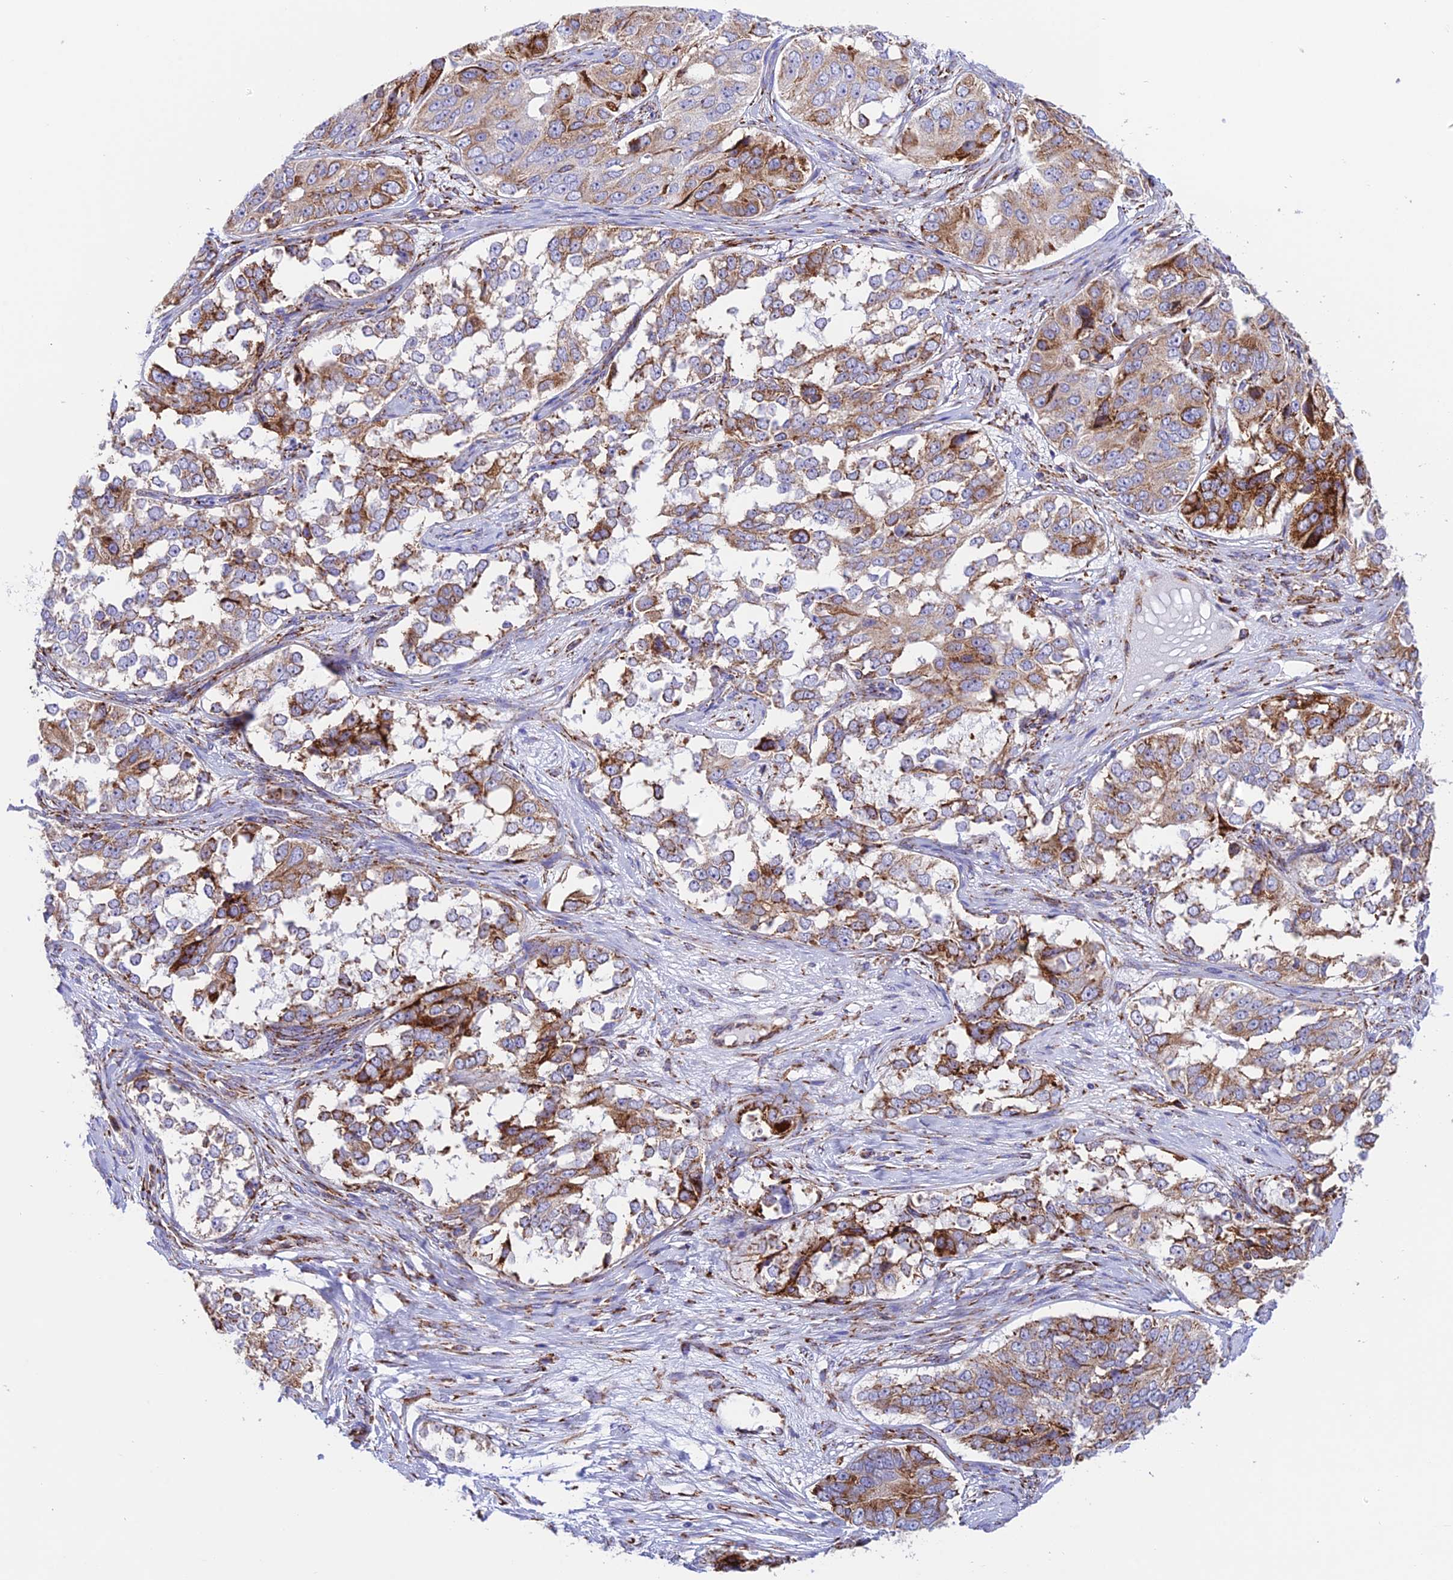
{"staining": {"intensity": "moderate", "quantity": "25%-75%", "location": "cytoplasmic/membranous"}, "tissue": "ovarian cancer", "cell_type": "Tumor cells", "image_type": "cancer", "snomed": [{"axis": "morphology", "description": "Carcinoma, endometroid"}, {"axis": "topography", "description": "Ovary"}], "caption": "Immunohistochemistry (DAB (3,3'-diaminobenzidine)) staining of ovarian endometroid carcinoma demonstrates moderate cytoplasmic/membranous protein staining in about 25%-75% of tumor cells.", "gene": "TUBGCP6", "patient": {"sex": "female", "age": 51}}